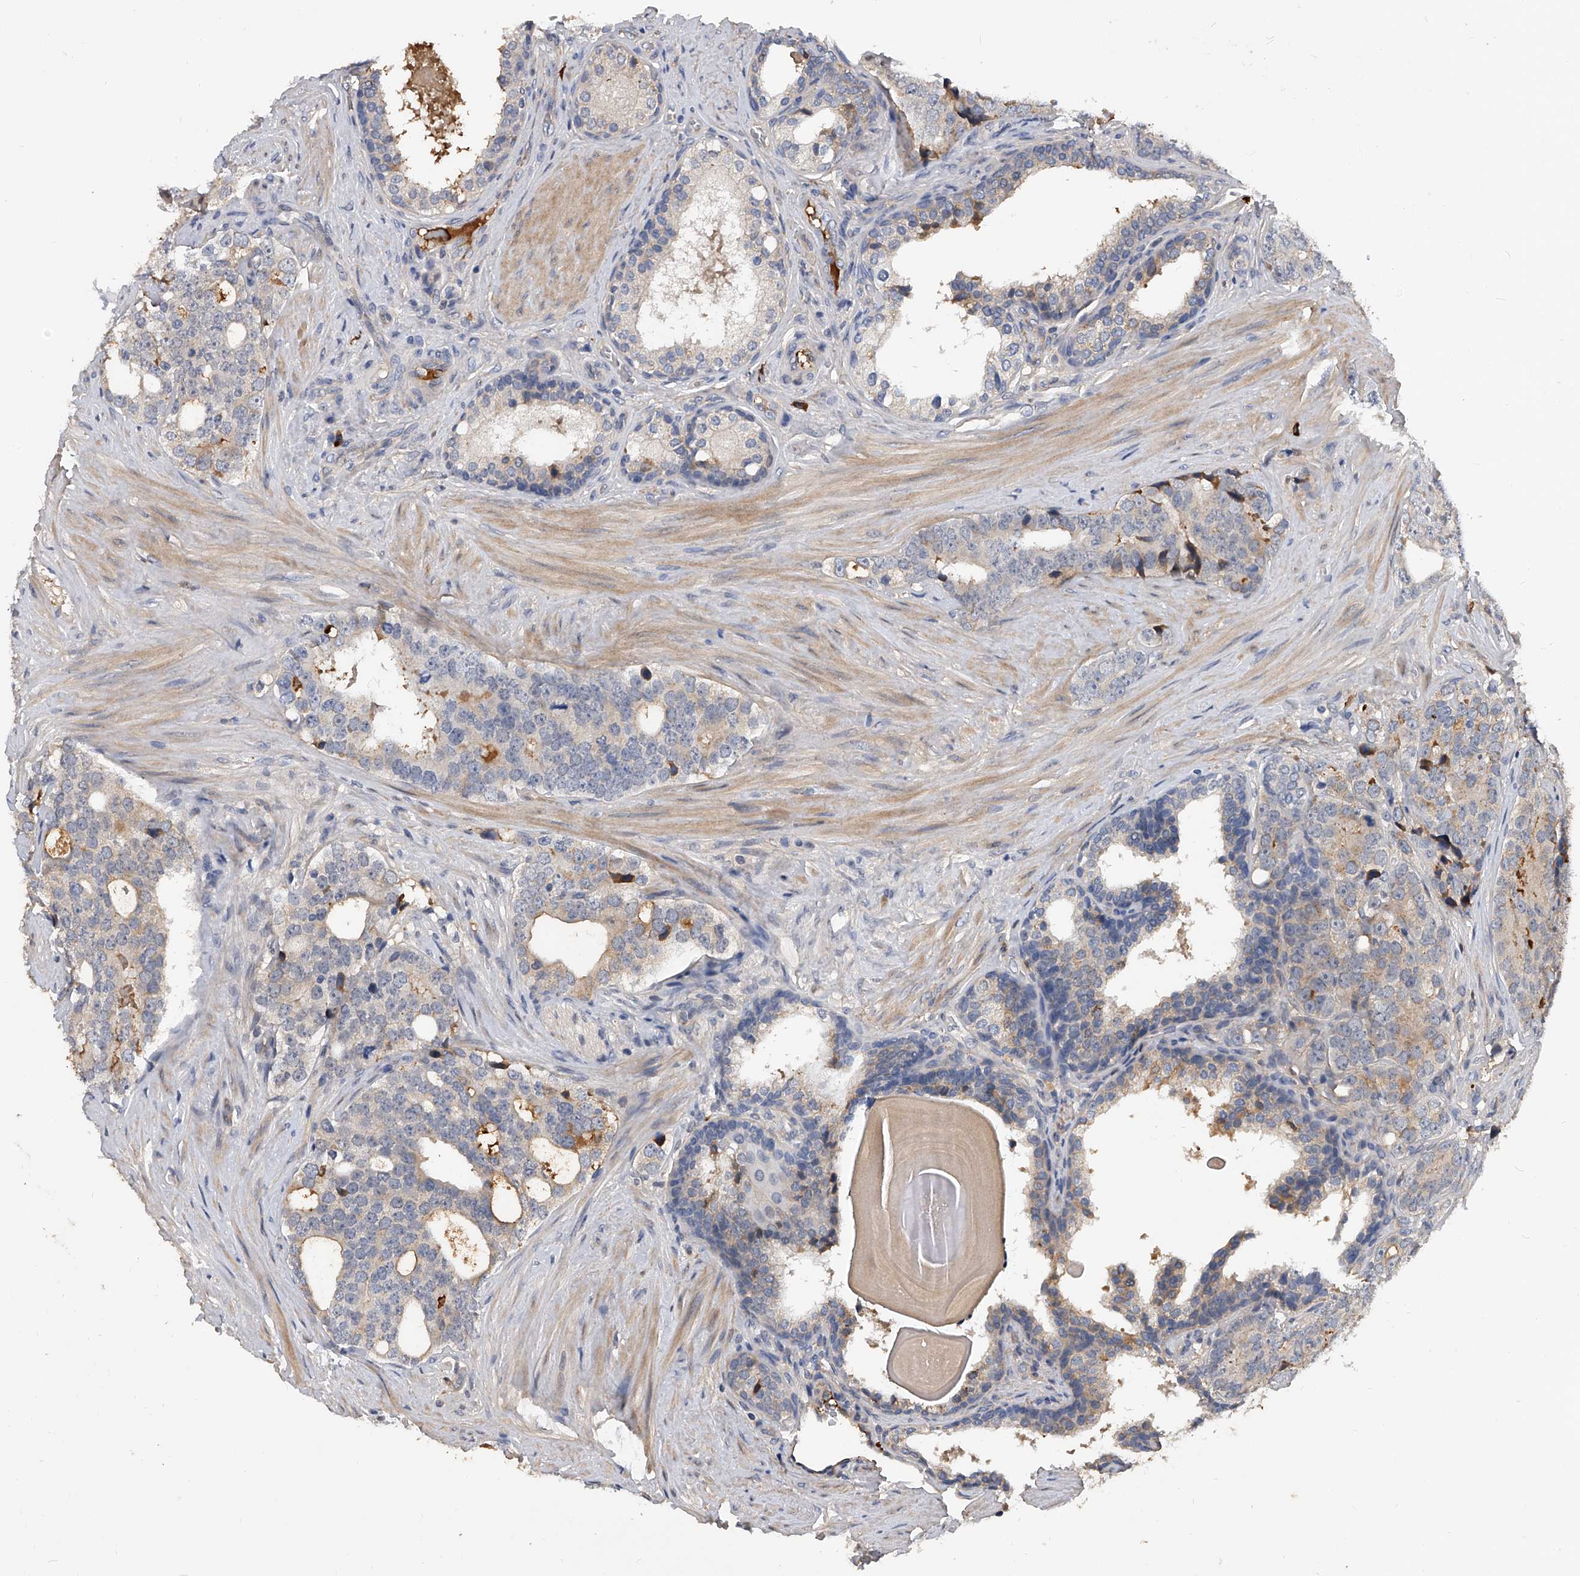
{"staining": {"intensity": "weak", "quantity": "25%-75%", "location": "cytoplasmic/membranous"}, "tissue": "prostate cancer", "cell_type": "Tumor cells", "image_type": "cancer", "snomed": [{"axis": "morphology", "description": "Adenocarcinoma, High grade"}, {"axis": "topography", "description": "Prostate"}], "caption": "Prostate cancer (adenocarcinoma (high-grade)) stained for a protein (brown) reveals weak cytoplasmic/membranous positive expression in approximately 25%-75% of tumor cells.", "gene": "ZNF25", "patient": {"sex": "male", "age": 56}}